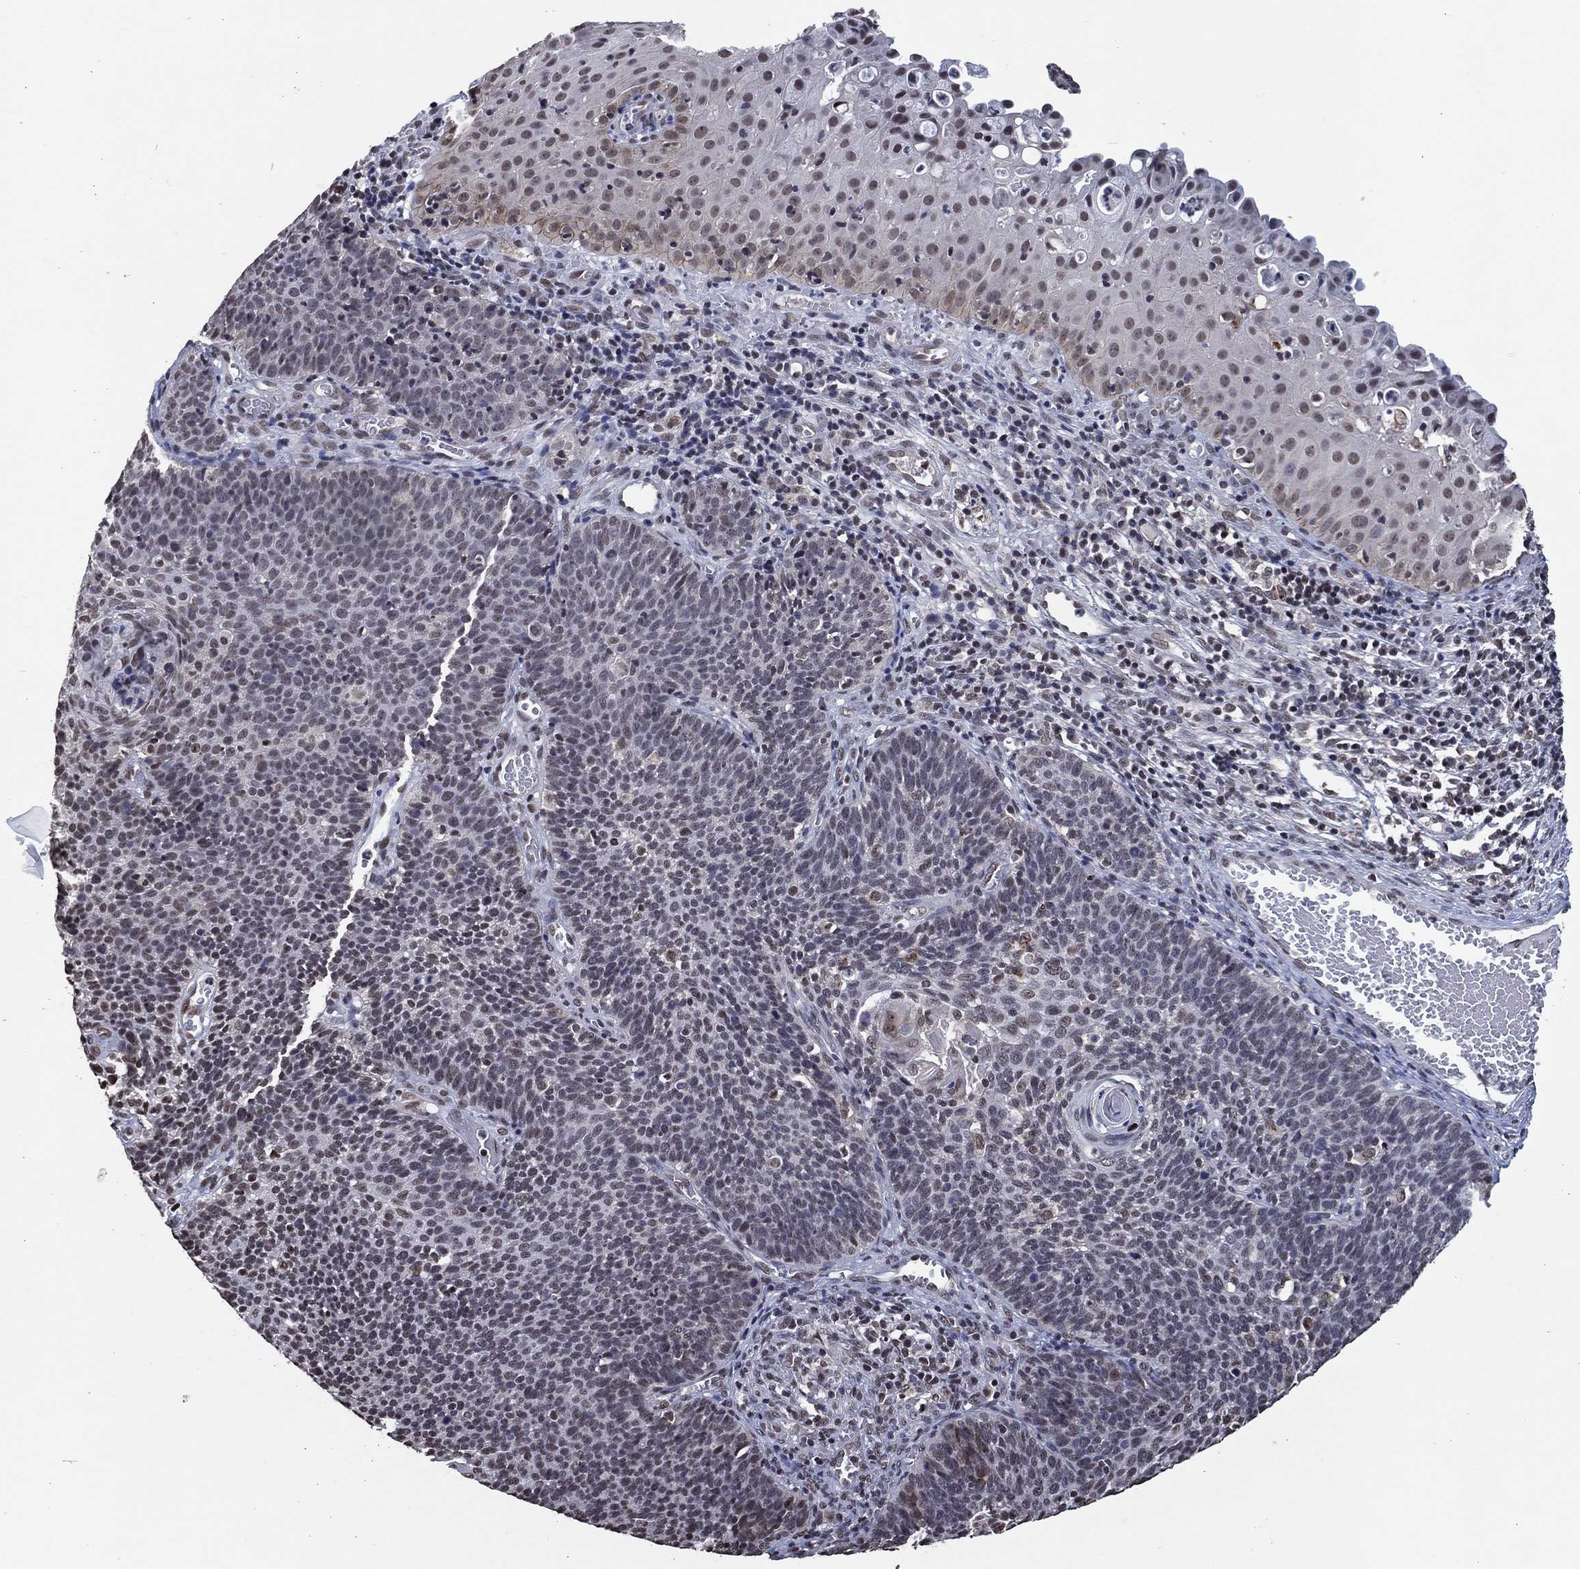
{"staining": {"intensity": "weak", "quantity": "<25%", "location": "nuclear"}, "tissue": "cervical cancer", "cell_type": "Tumor cells", "image_type": "cancer", "snomed": [{"axis": "morphology", "description": "Normal tissue, NOS"}, {"axis": "morphology", "description": "Squamous cell carcinoma, NOS"}, {"axis": "topography", "description": "Cervix"}], "caption": "Immunohistochemical staining of cervical cancer shows no significant staining in tumor cells.", "gene": "ZBTB42", "patient": {"sex": "female", "age": 39}}